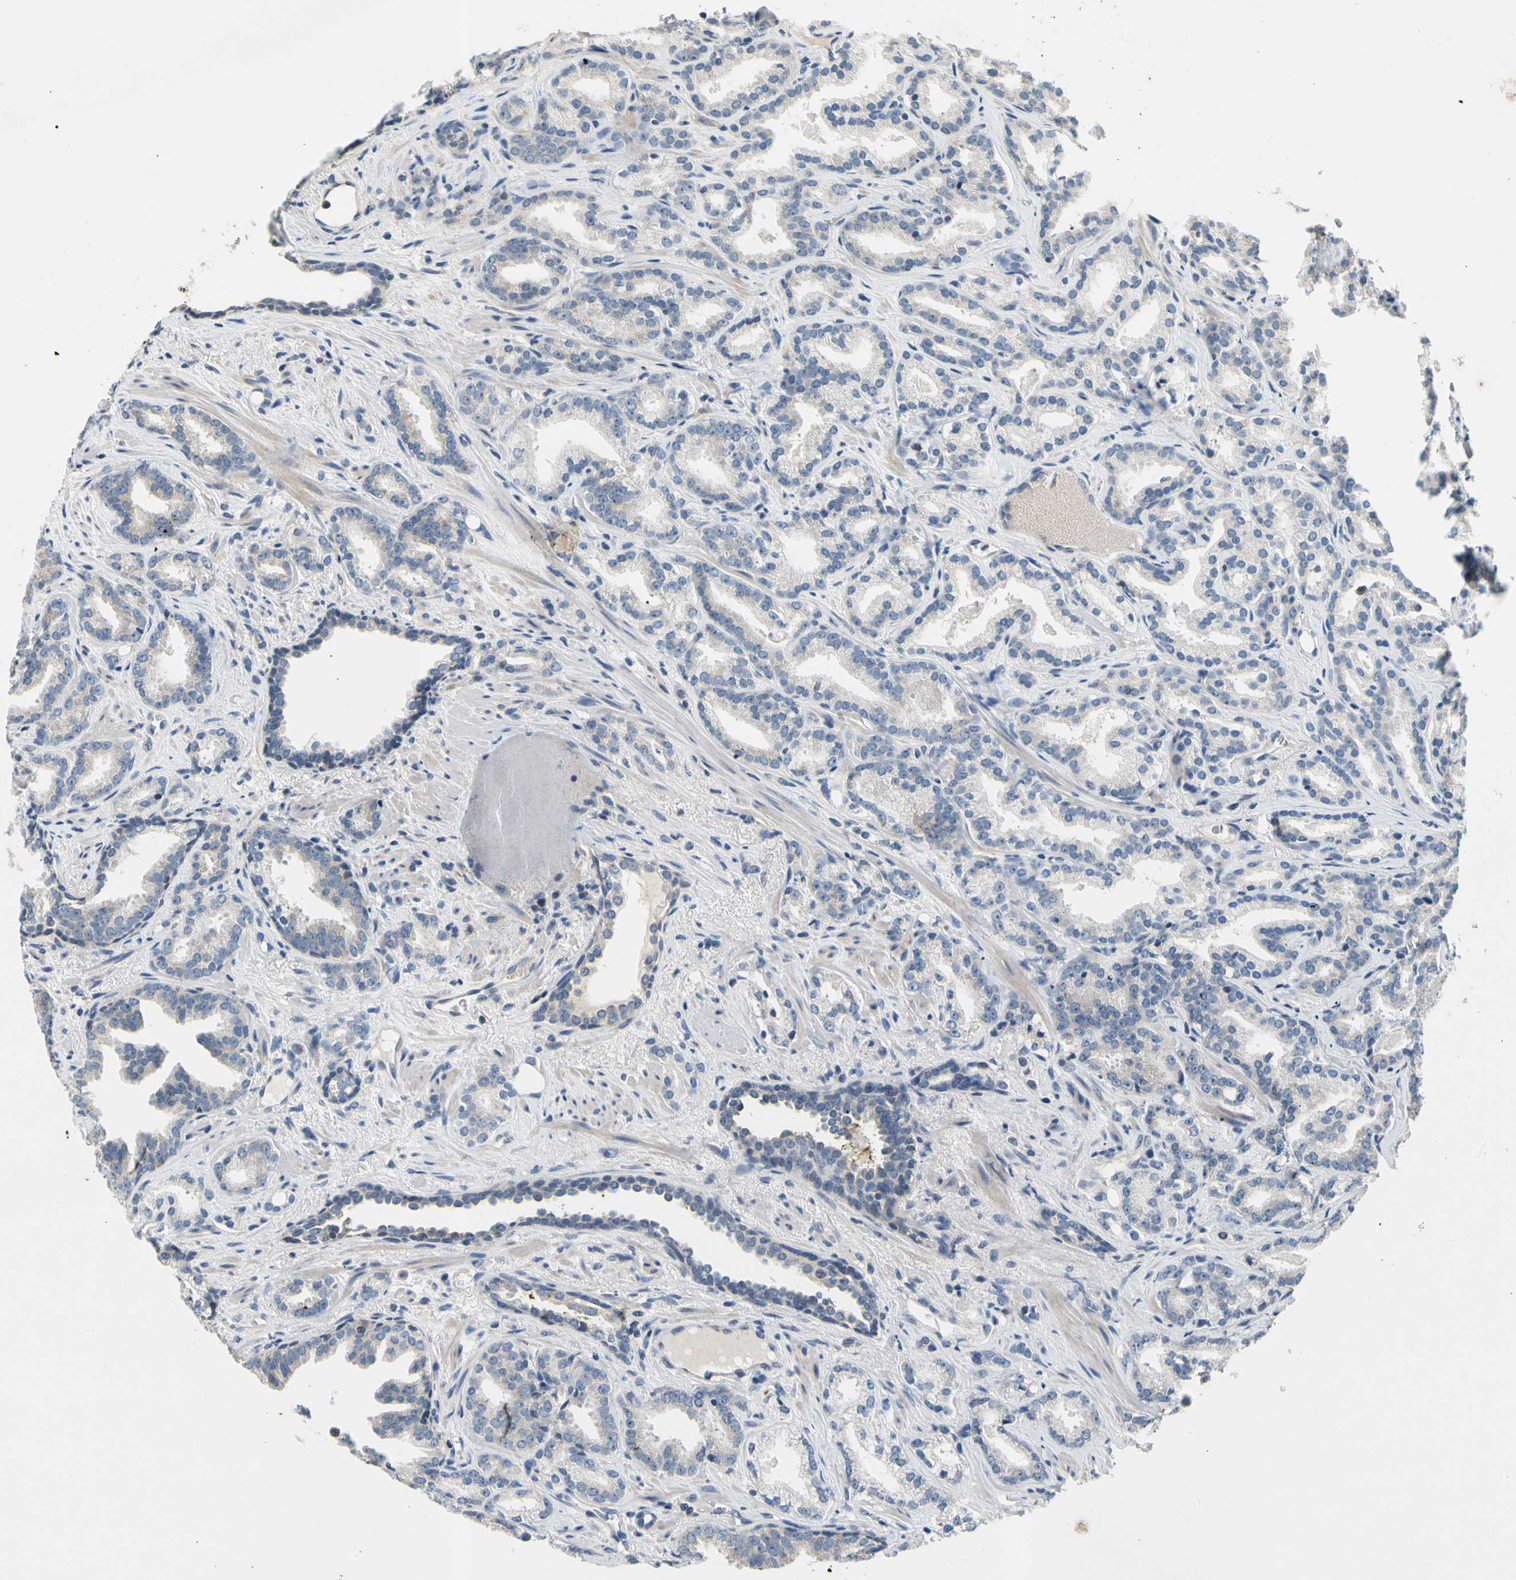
{"staining": {"intensity": "negative", "quantity": "none", "location": "none"}, "tissue": "prostate cancer", "cell_type": "Tumor cells", "image_type": "cancer", "snomed": [{"axis": "morphology", "description": "Adenocarcinoma, Low grade"}, {"axis": "topography", "description": "Prostate"}], "caption": "High power microscopy image of an IHC micrograph of prostate low-grade adenocarcinoma, revealing no significant staining in tumor cells.", "gene": "SOX30", "patient": {"sex": "male", "age": 63}}